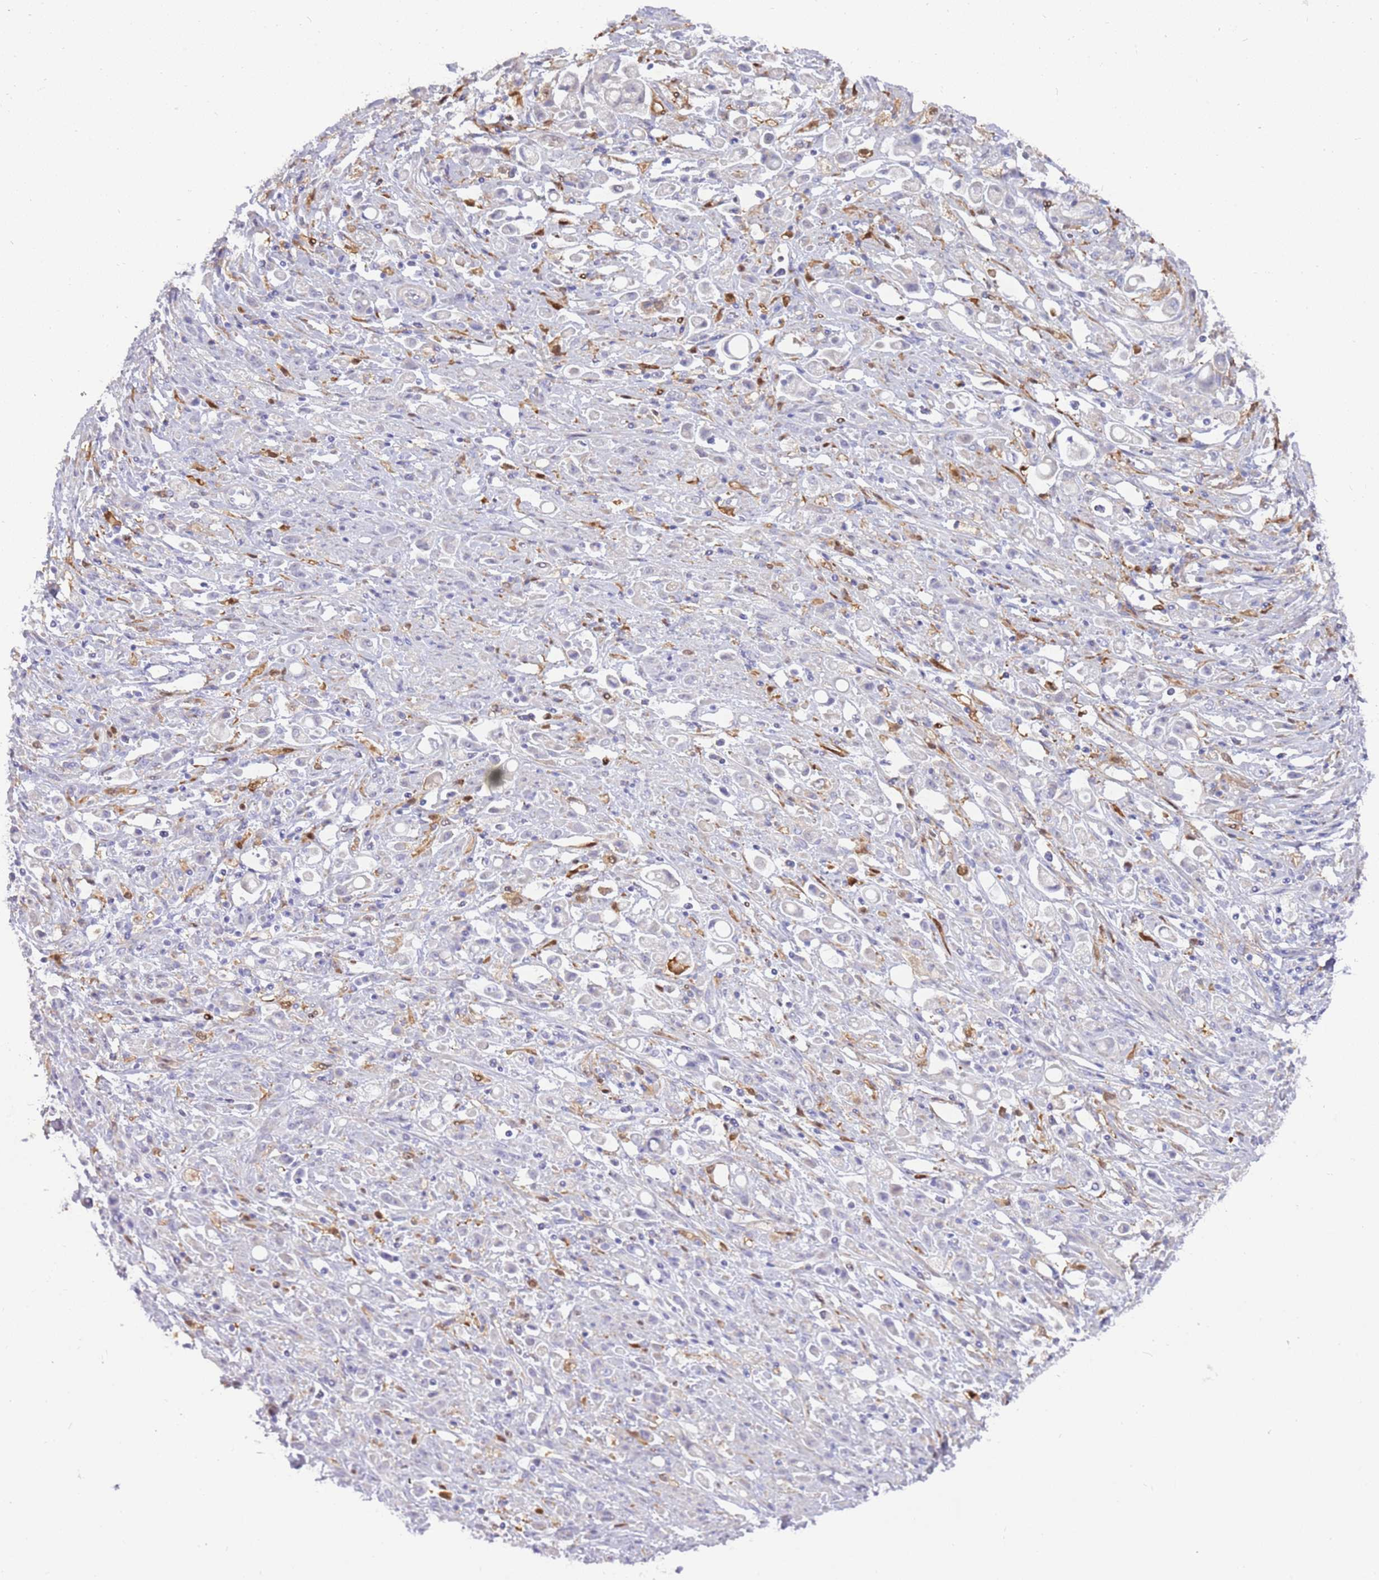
{"staining": {"intensity": "negative", "quantity": "none", "location": "none"}, "tissue": "stomach cancer", "cell_type": "Tumor cells", "image_type": "cancer", "snomed": [{"axis": "morphology", "description": "Adenocarcinoma, NOS"}, {"axis": "topography", "description": "Stomach"}], "caption": "Immunohistochemistry (IHC) micrograph of stomach adenocarcinoma stained for a protein (brown), which reveals no staining in tumor cells.", "gene": "DIPK1C", "patient": {"sex": "female", "age": 60}}